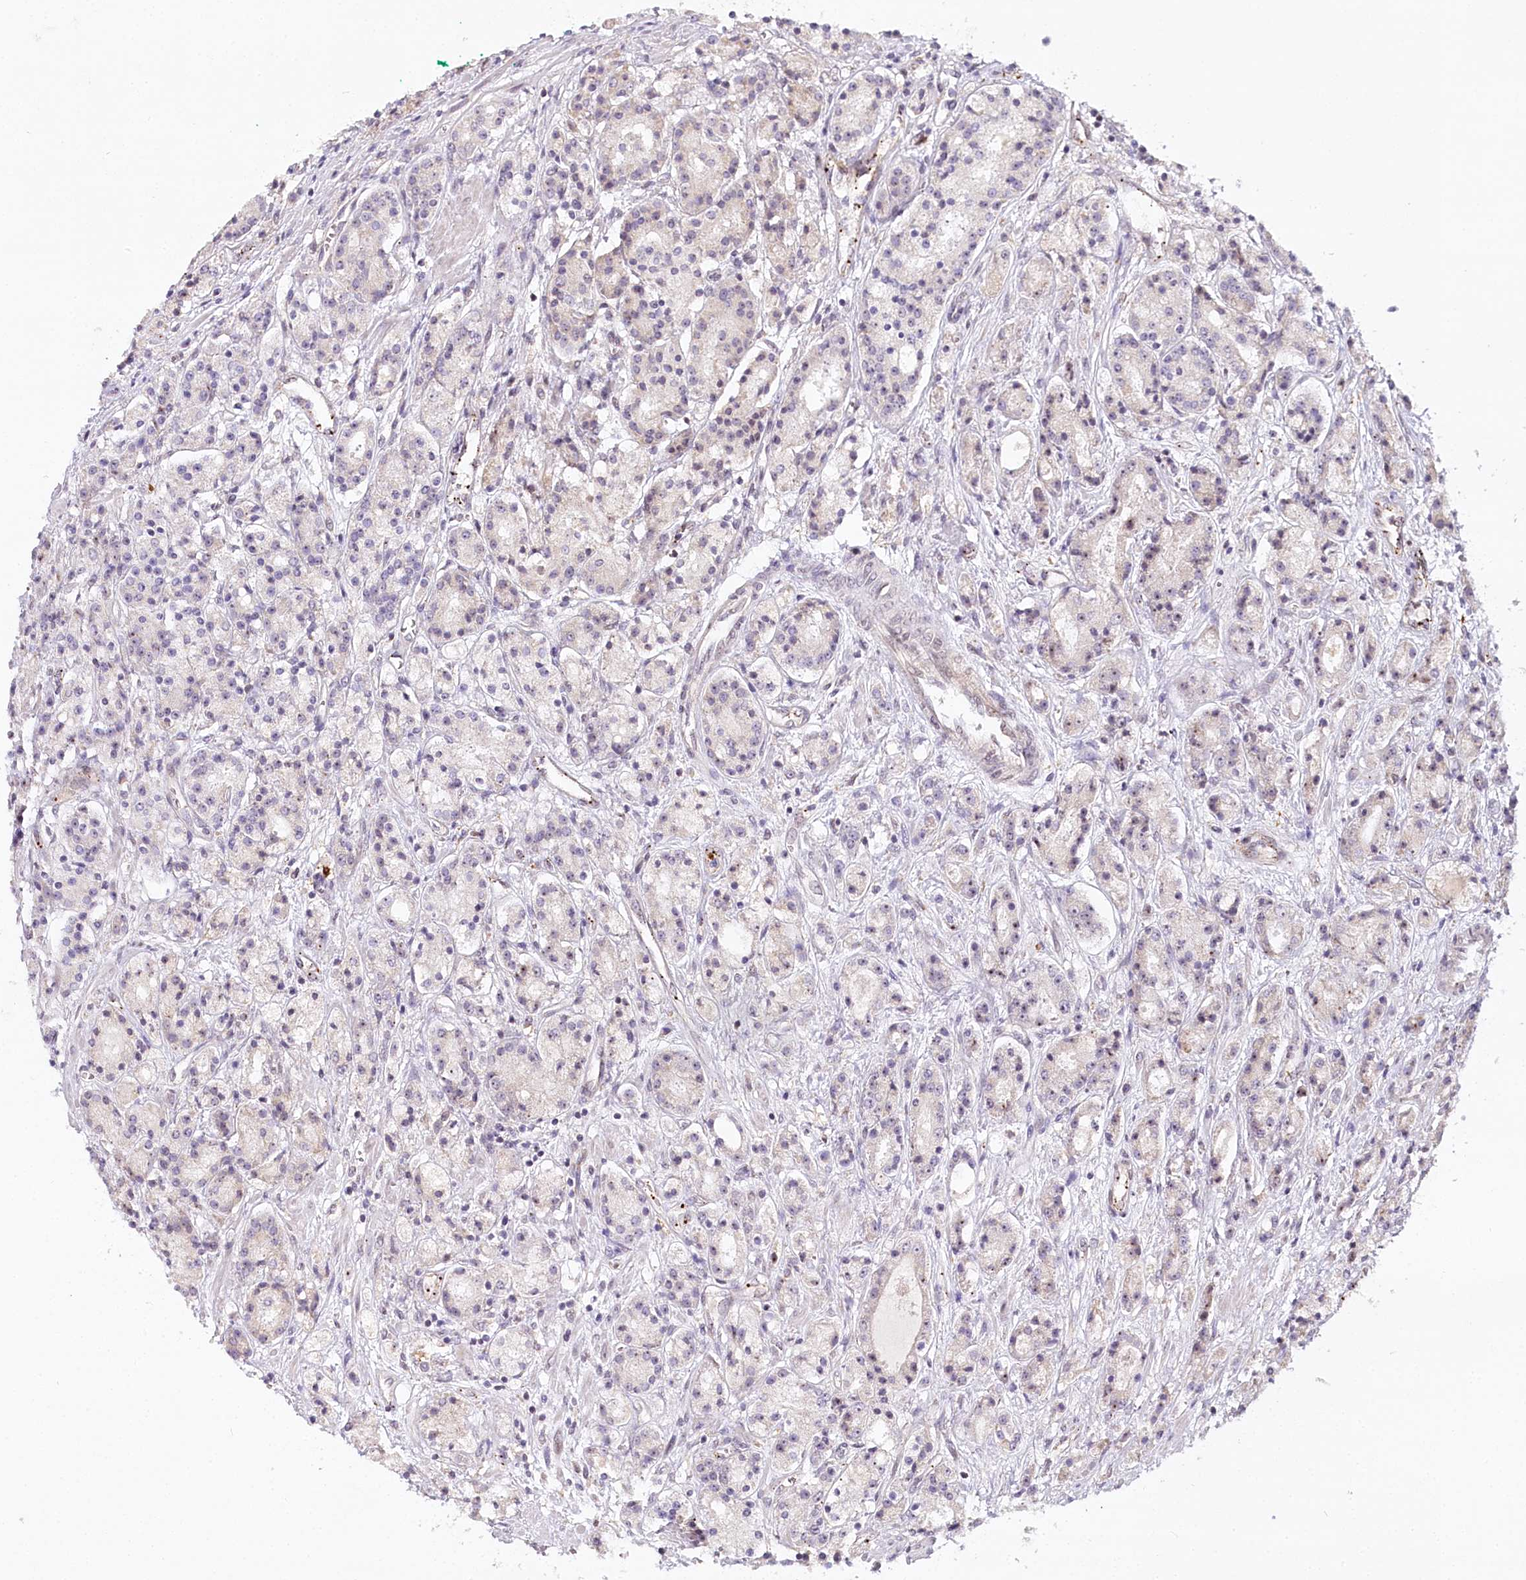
{"staining": {"intensity": "negative", "quantity": "none", "location": "none"}, "tissue": "prostate cancer", "cell_type": "Tumor cells", "image_type": "cancer", "snomed": [{"axis": "morphology", "description": "Adenocarcinoma, High grade"}, {"axis": "topography", "description": "Prostate"}], "caption": "Tumor cells show no significant positivity in prostate cancer (high-grade adenocarcinoma).", "gene": "WDR36", "patient": {"sex": "male", "age": 60}}